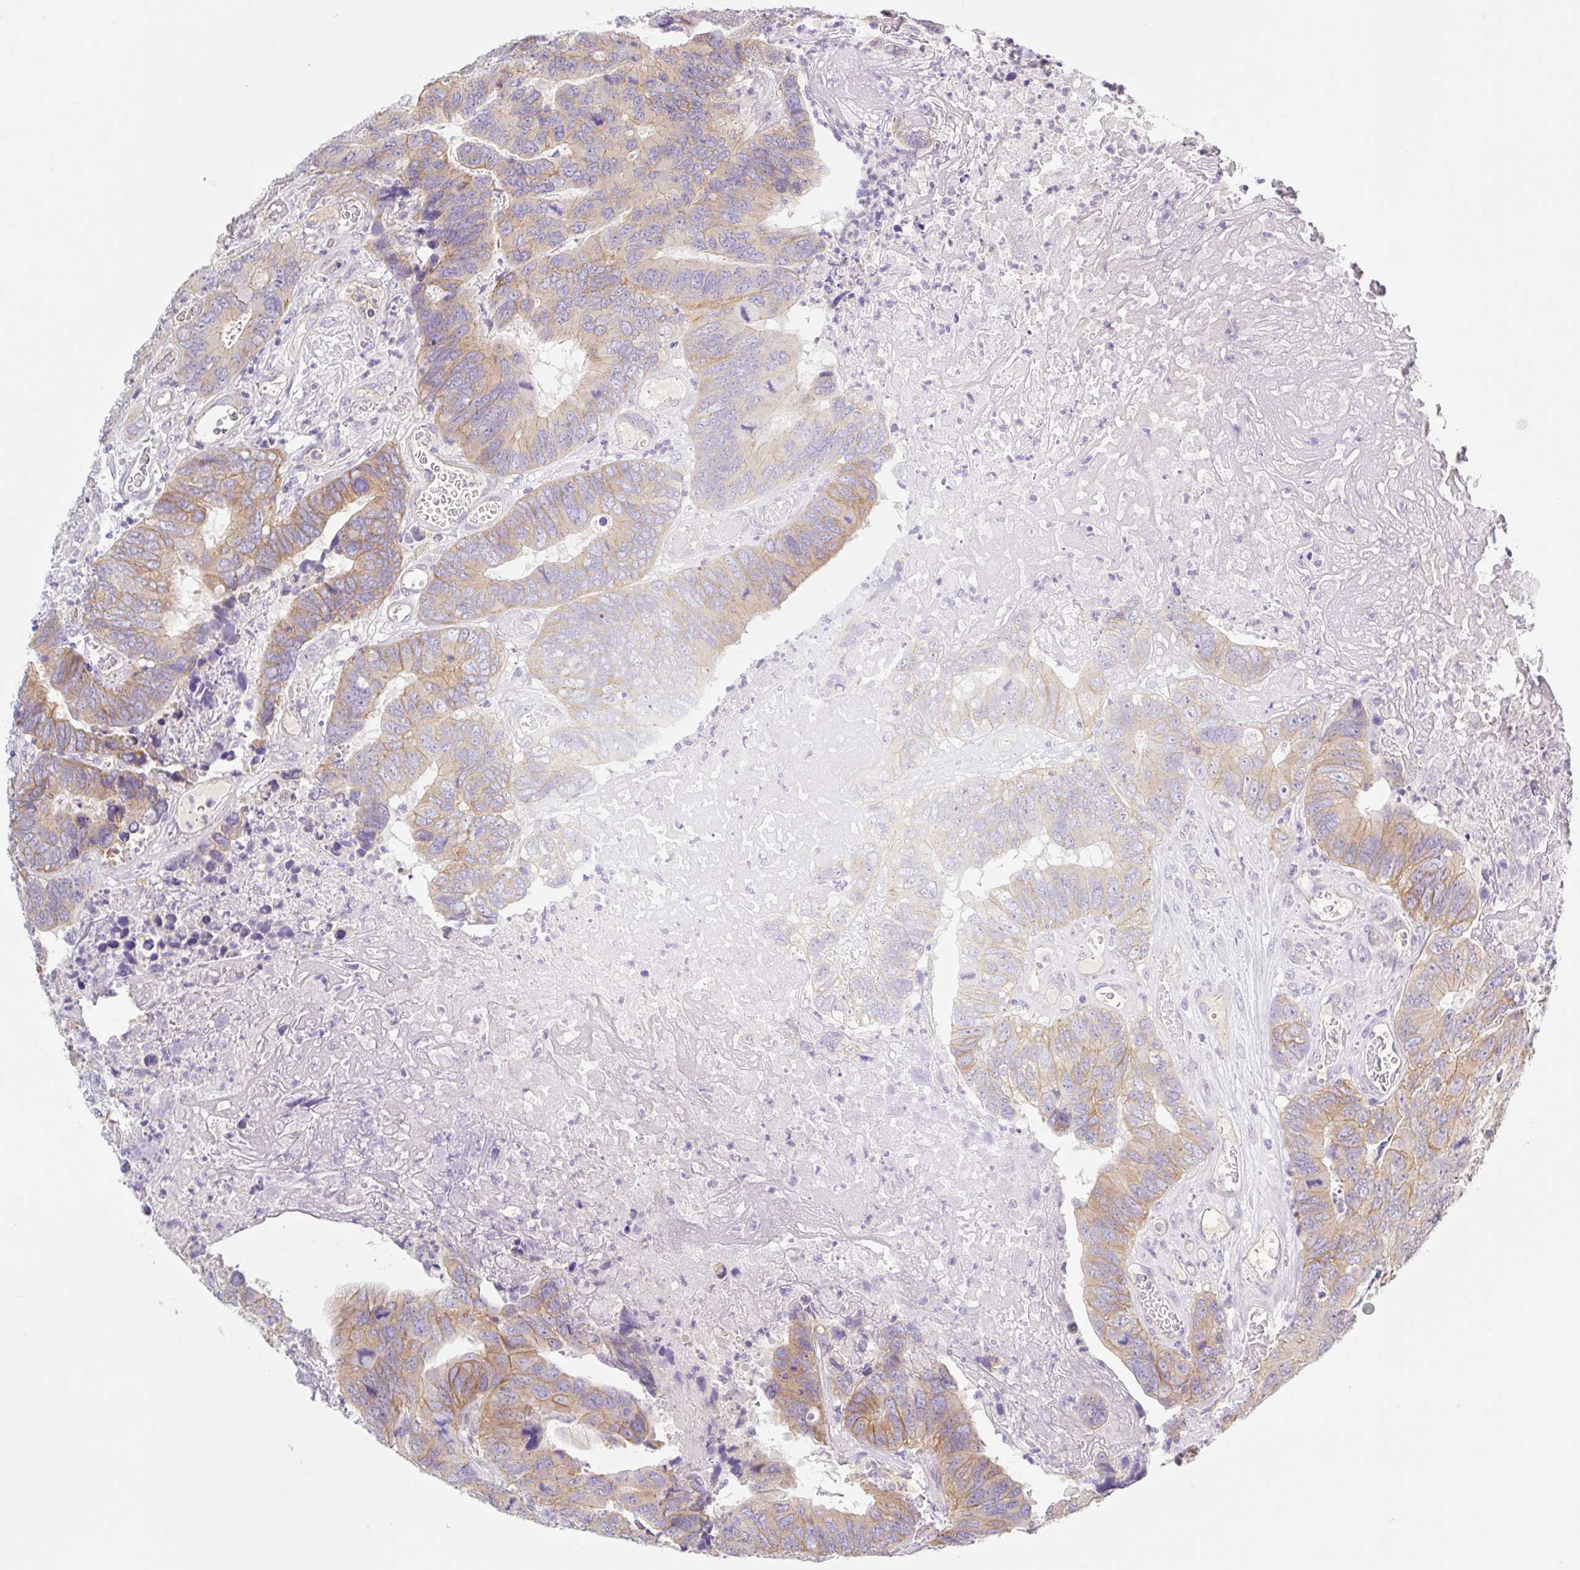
{"staining": {"intensity": "moderate", "quantity": ">75%", "location": "cytoplasmic/membranous"}, "tissue": "colorectal cancer", "cell_type": "Tumor cells", "image_type": "cancer", "snomed": [{"axis": "morphology", "description": "Adenocarcinoma, NOS"}, {"axis": "topography", "description": "Colon"}], "caption": "Brown immunohistochemical staining in human colorectal adenocarcinoma exhibits moderate cytoplasmic/membranous expression in about >75% of tumor cells.", "gene": "LYVE1", "patient": {"sex": "female", "age": 67}}